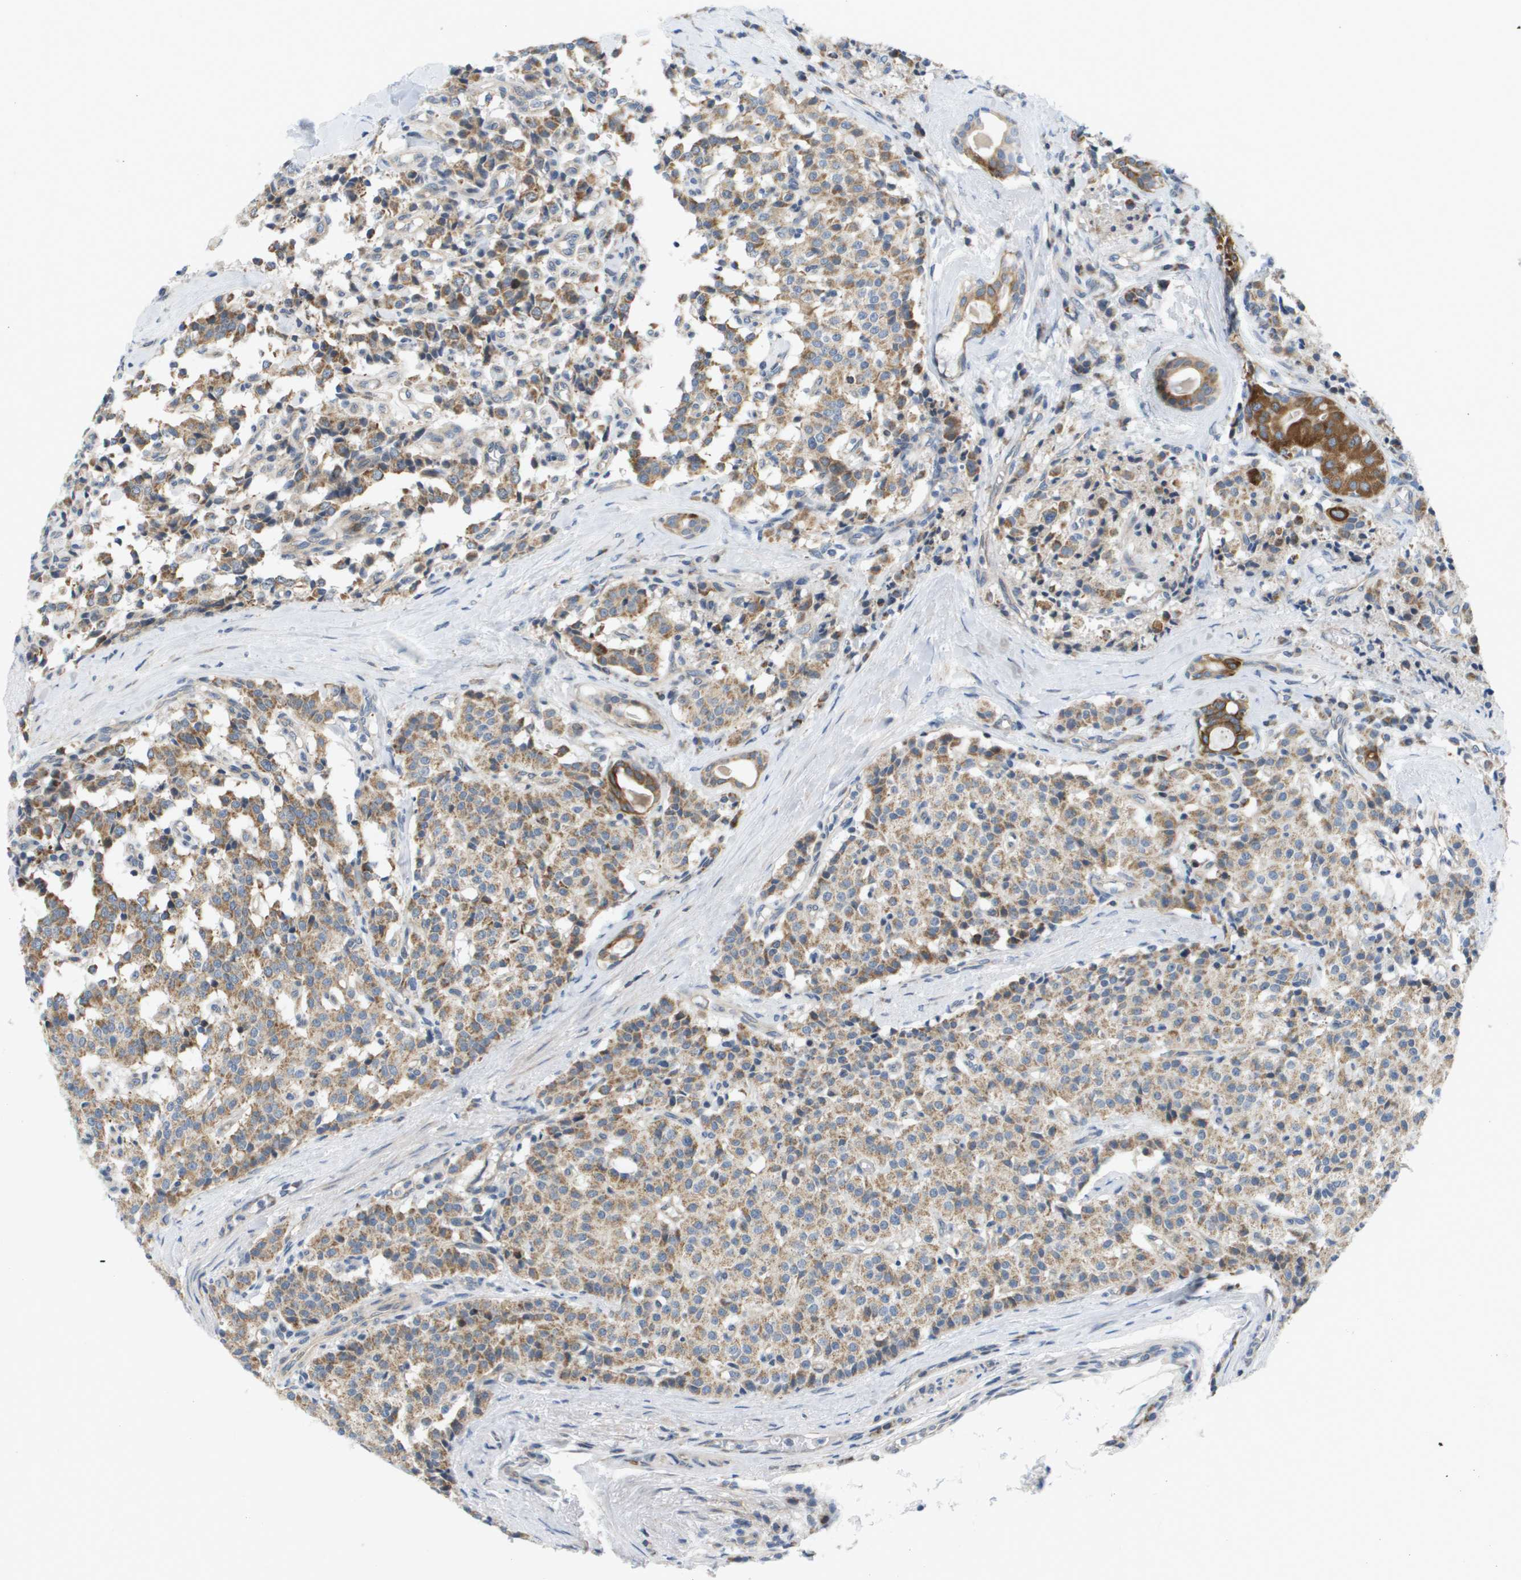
{"staining": {"intensity": "weak", "quantity": ">75%", "location": "cytoplasmic/membranous"}, "tissue": "carcinoid", "cell_type": "Tumor cells", "image_type": "cancer", "snomed": [{"axis": "morphology", "description": "Carcinoid, malignant, NOS"}, {"axis": "topography", "description": "Lung"}], "caption": "Protein analysis of carcinoid tissue demonstrates weak cytoplasmic/membranous staining in approximately >75% of tumor cells. The staining was performed using DAB (3,3'-diaminobenzidine) to visualize the protein expression in brown, while the nuclei were stained in blue with hematoxylin (Magnification: 20x).", "gene": "KRT23", "patient": {"sex": "male", "age": 30}}